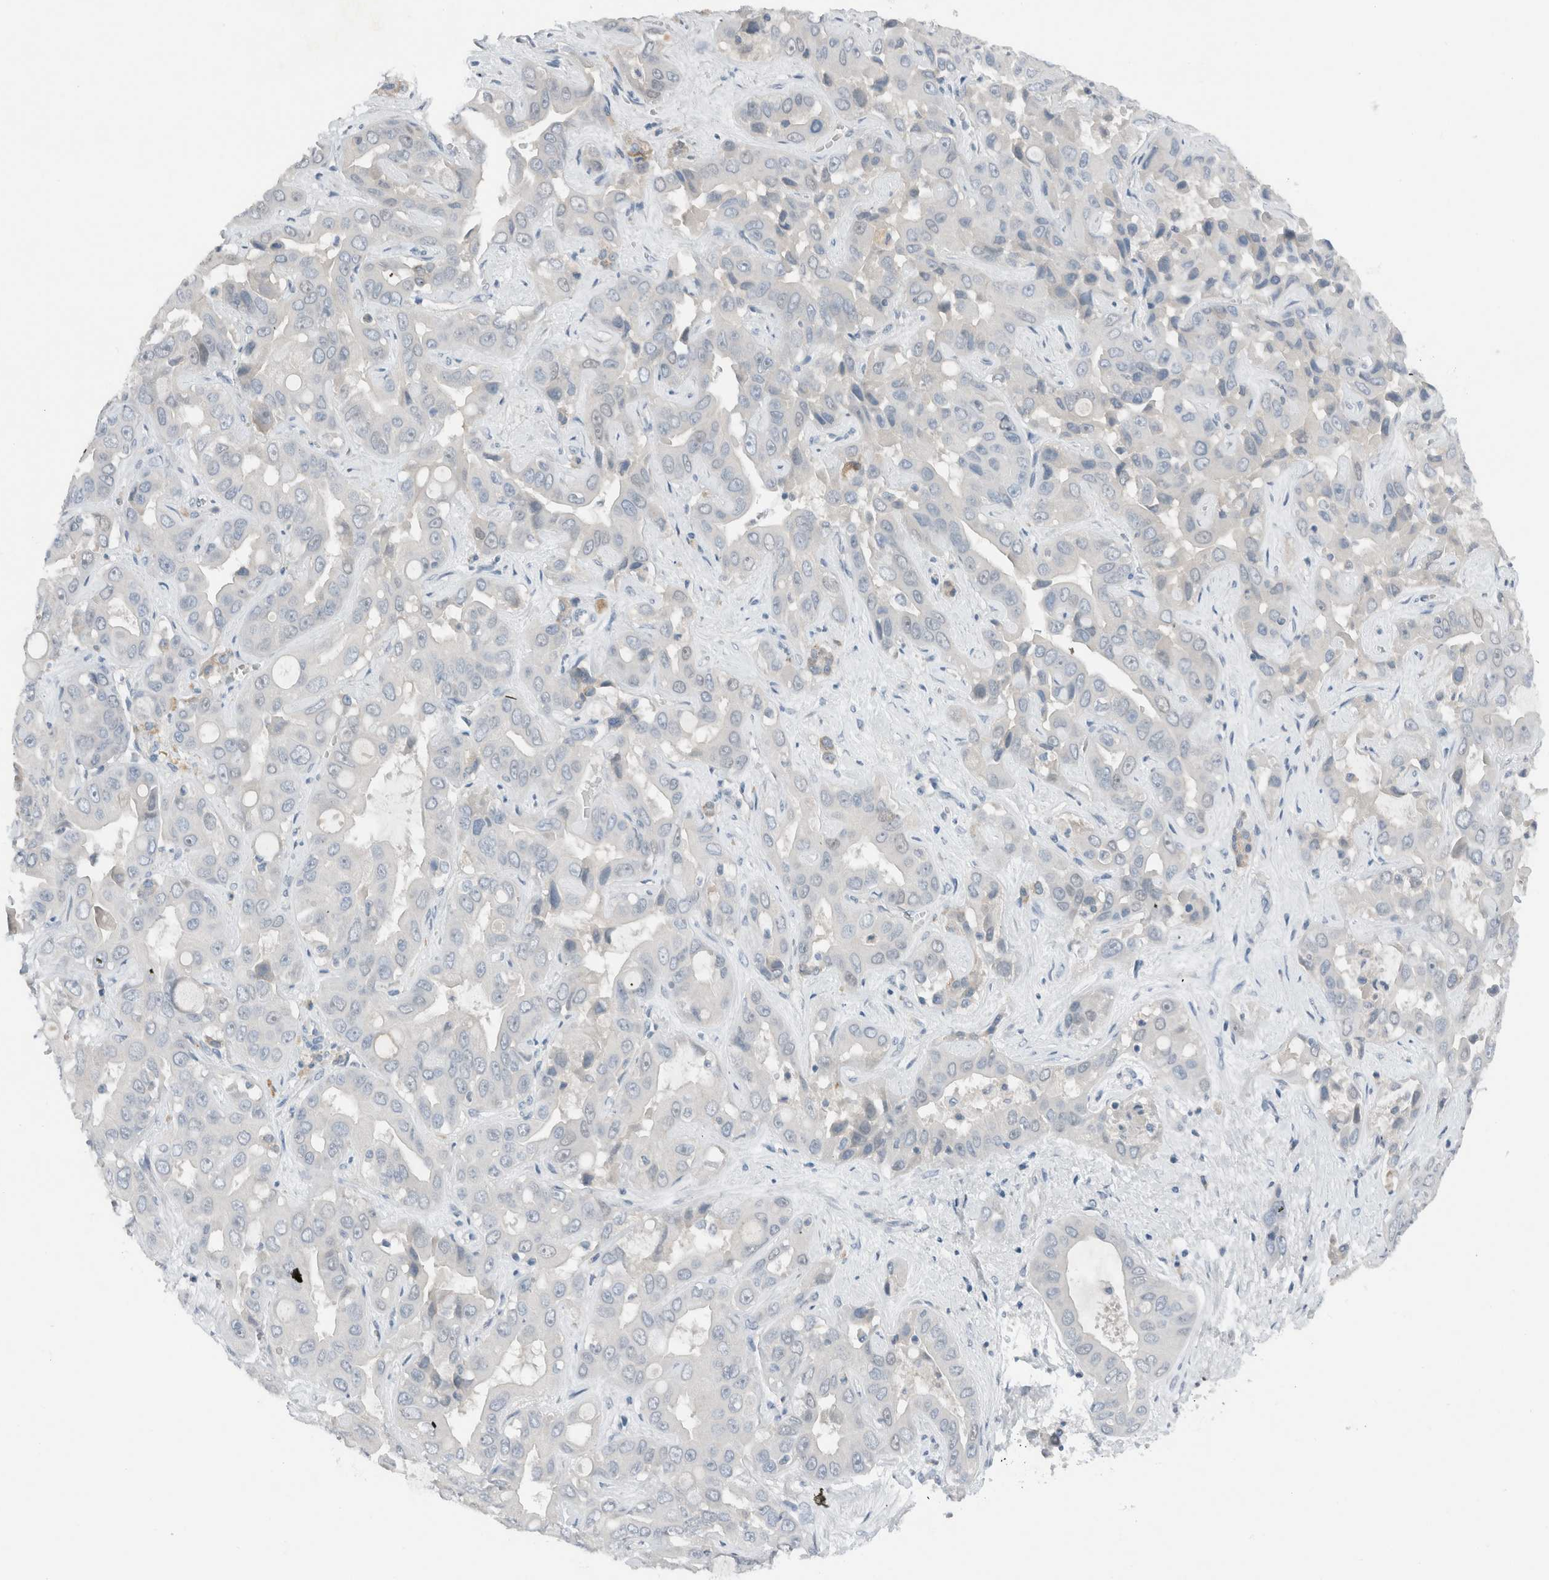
{"staining": {"intensity": "negative", "quantity": "none", "location": "none"}, "tissue": "liver cancer", "cell_type": "Tumor cells", "image_type": "cancer", "snomed": [{"axis": "morphology", "description": "Cholangiocarcinoma"}, {"axis": "topography", "description": "Liver"}], "caption": "Immunohistochemistry (IHC) image of cholangiocarcinoma (liver) stained for a protein (brown), which shows no expression in tumor cells.", "gene": "DUOX1", "patient": {"sex": "female", "age": 52}}